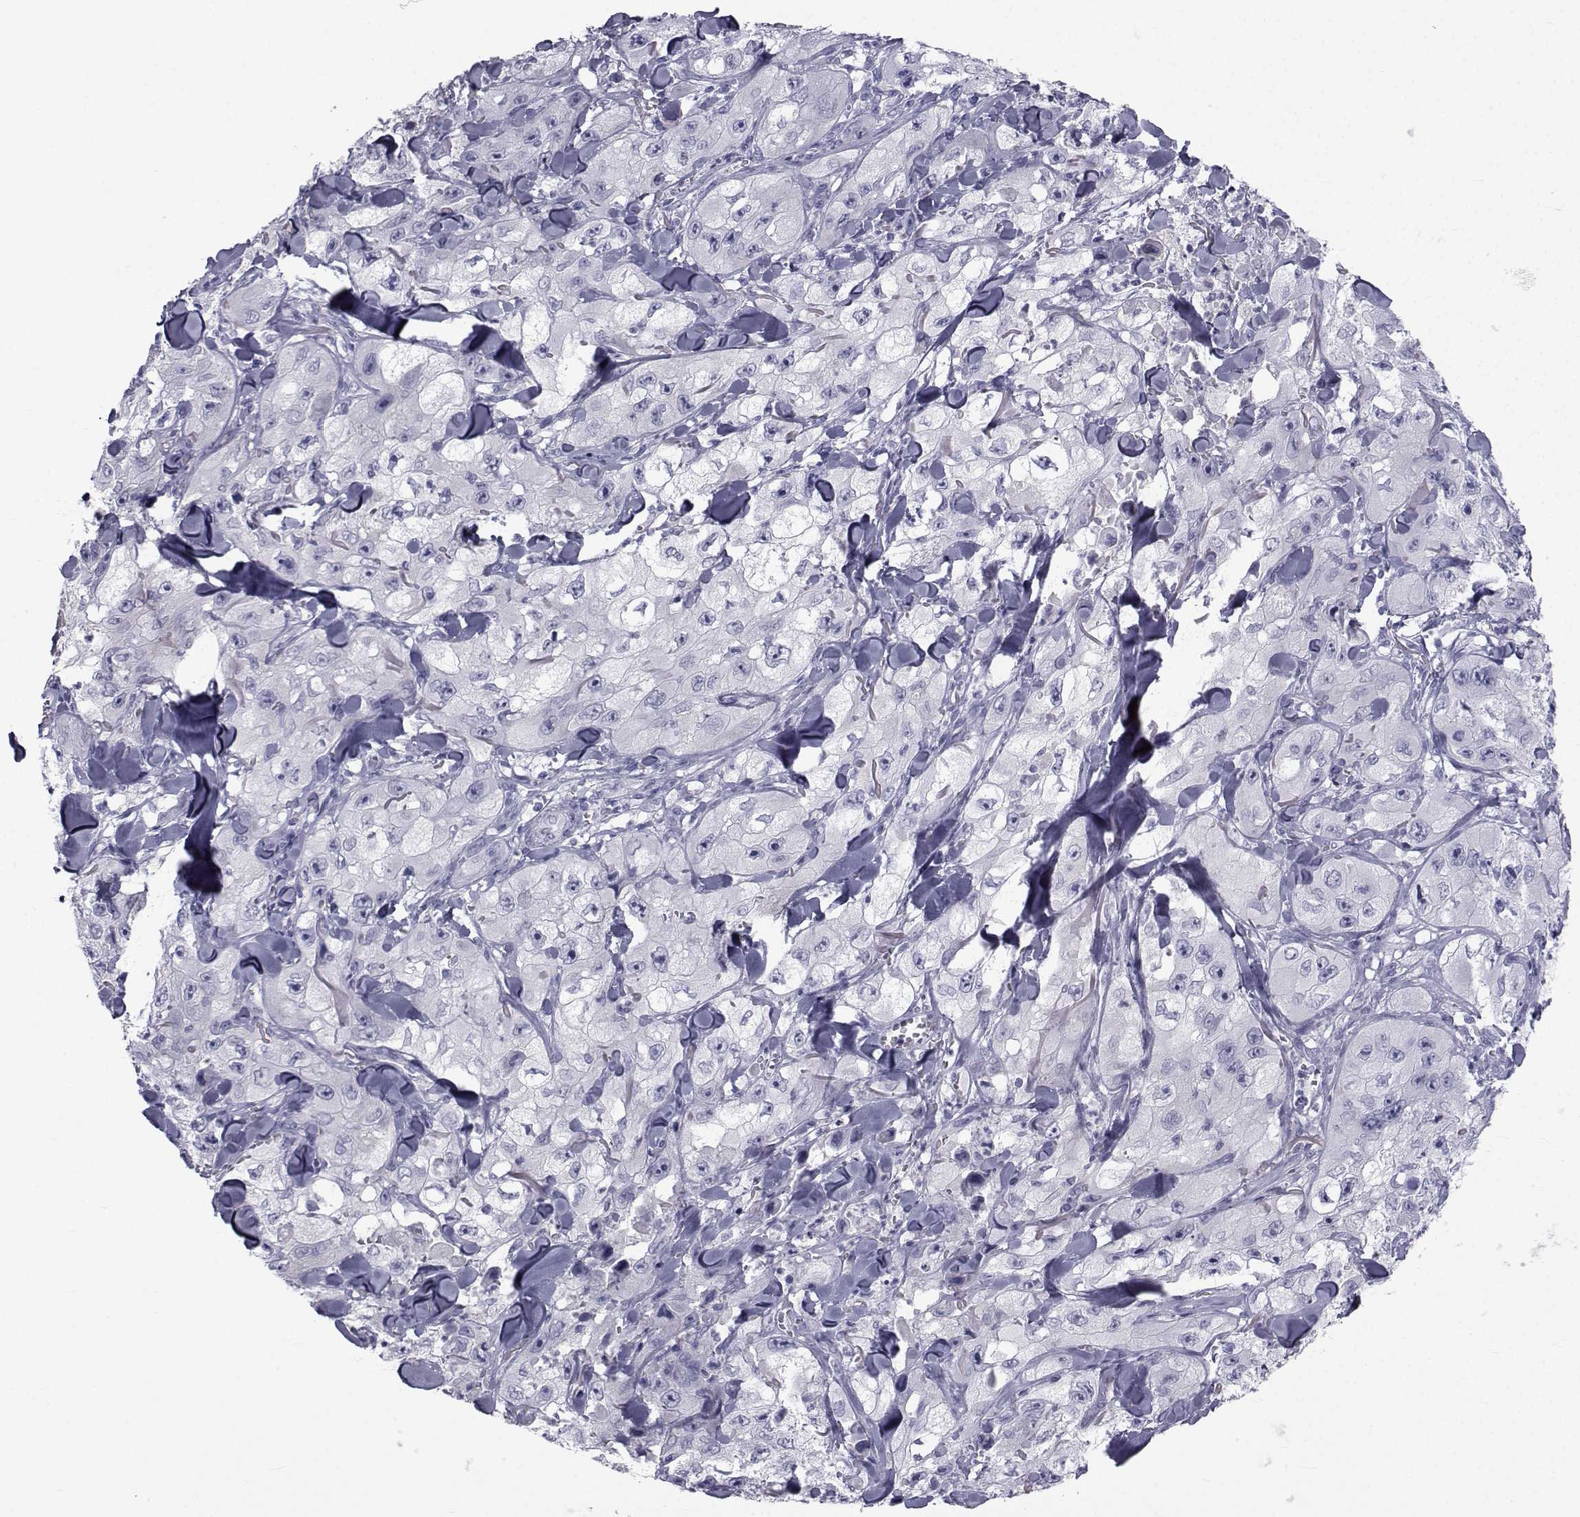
{"staining": {"intensity": "negative", "quantity": "none", "location": "none"}, "tissue": "skin cancer", "cell_type": "Tumor cells", "image_type": "cancer", "snomed": [{"axis": "morphology", "description": "Squamous cell carcinoma, NOS"}, {"axis": "topography", "description": "Skin"}, {"axis": "topography", "description": "Subcutis"}], "caption": "This image is of squamous cell carcinoma (skin) stained with immunohistochemistry (IHC) to label a protein in brown with the nuclei are counter-stained blue. There is no expression in tumor cells.", "gene": "FDXR", "patient": {"sex": "male", "age": 73}}